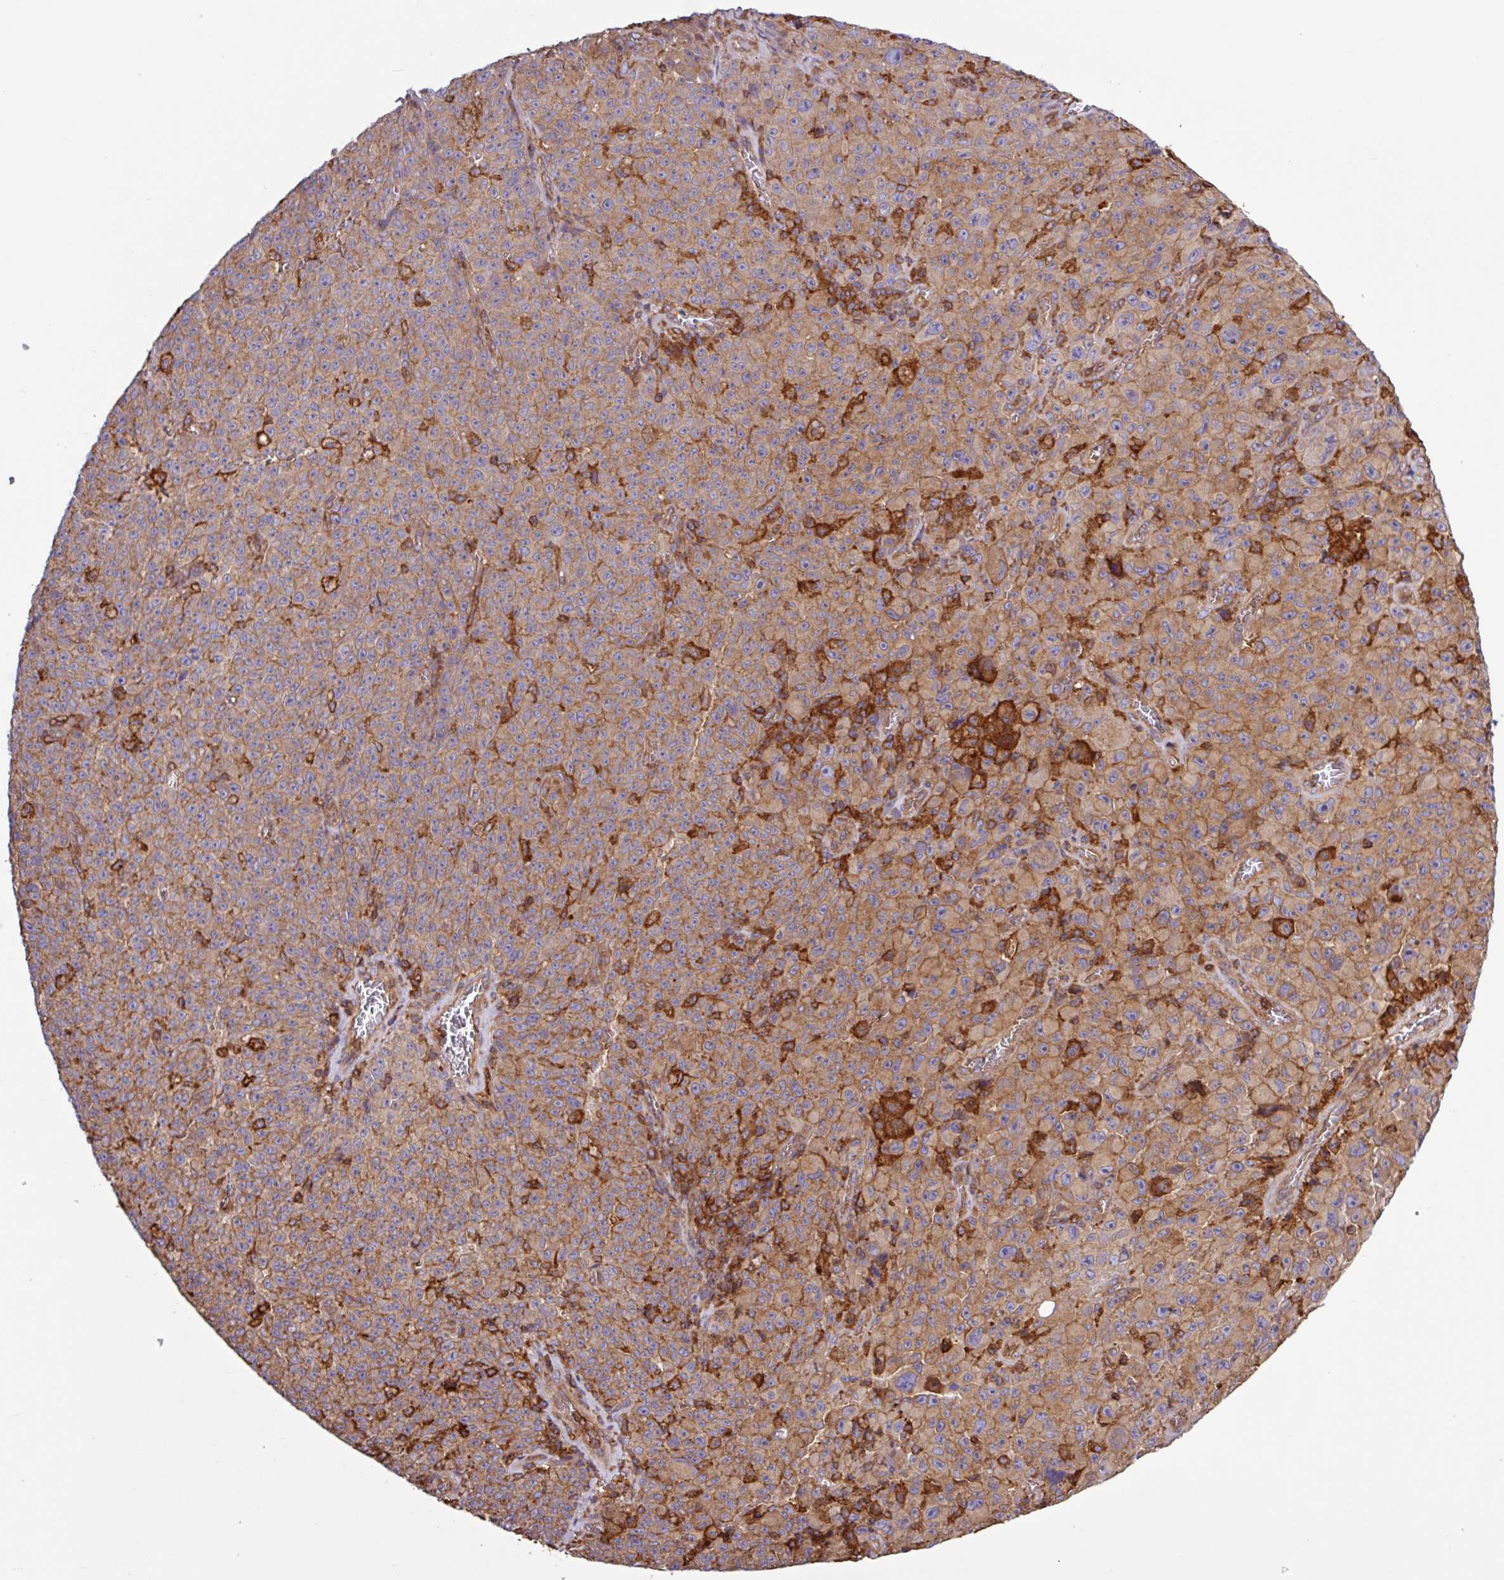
{"staining": {"intensity": "weak", "quantity": "25%-75%", "location": "cytoplasmic/membranous"}, "tissue": "melanoma", "cell_type": "Tumor cells", "image_type": "cancer", "snomed": [{"axis": "morphology", "description": "Malignant melanoma, NOS"}, {"axis": "topography", "description": "Skin"}], "caption": "Weak cytoplasmic/membranous protein positivity is present in about 25%-75% of tumor cells in melanoma. (Brightfield microscopy of DAB IHC at high magnification).", "gene": "ACTR3", "patient": {"sex": "female", "age": 82}}